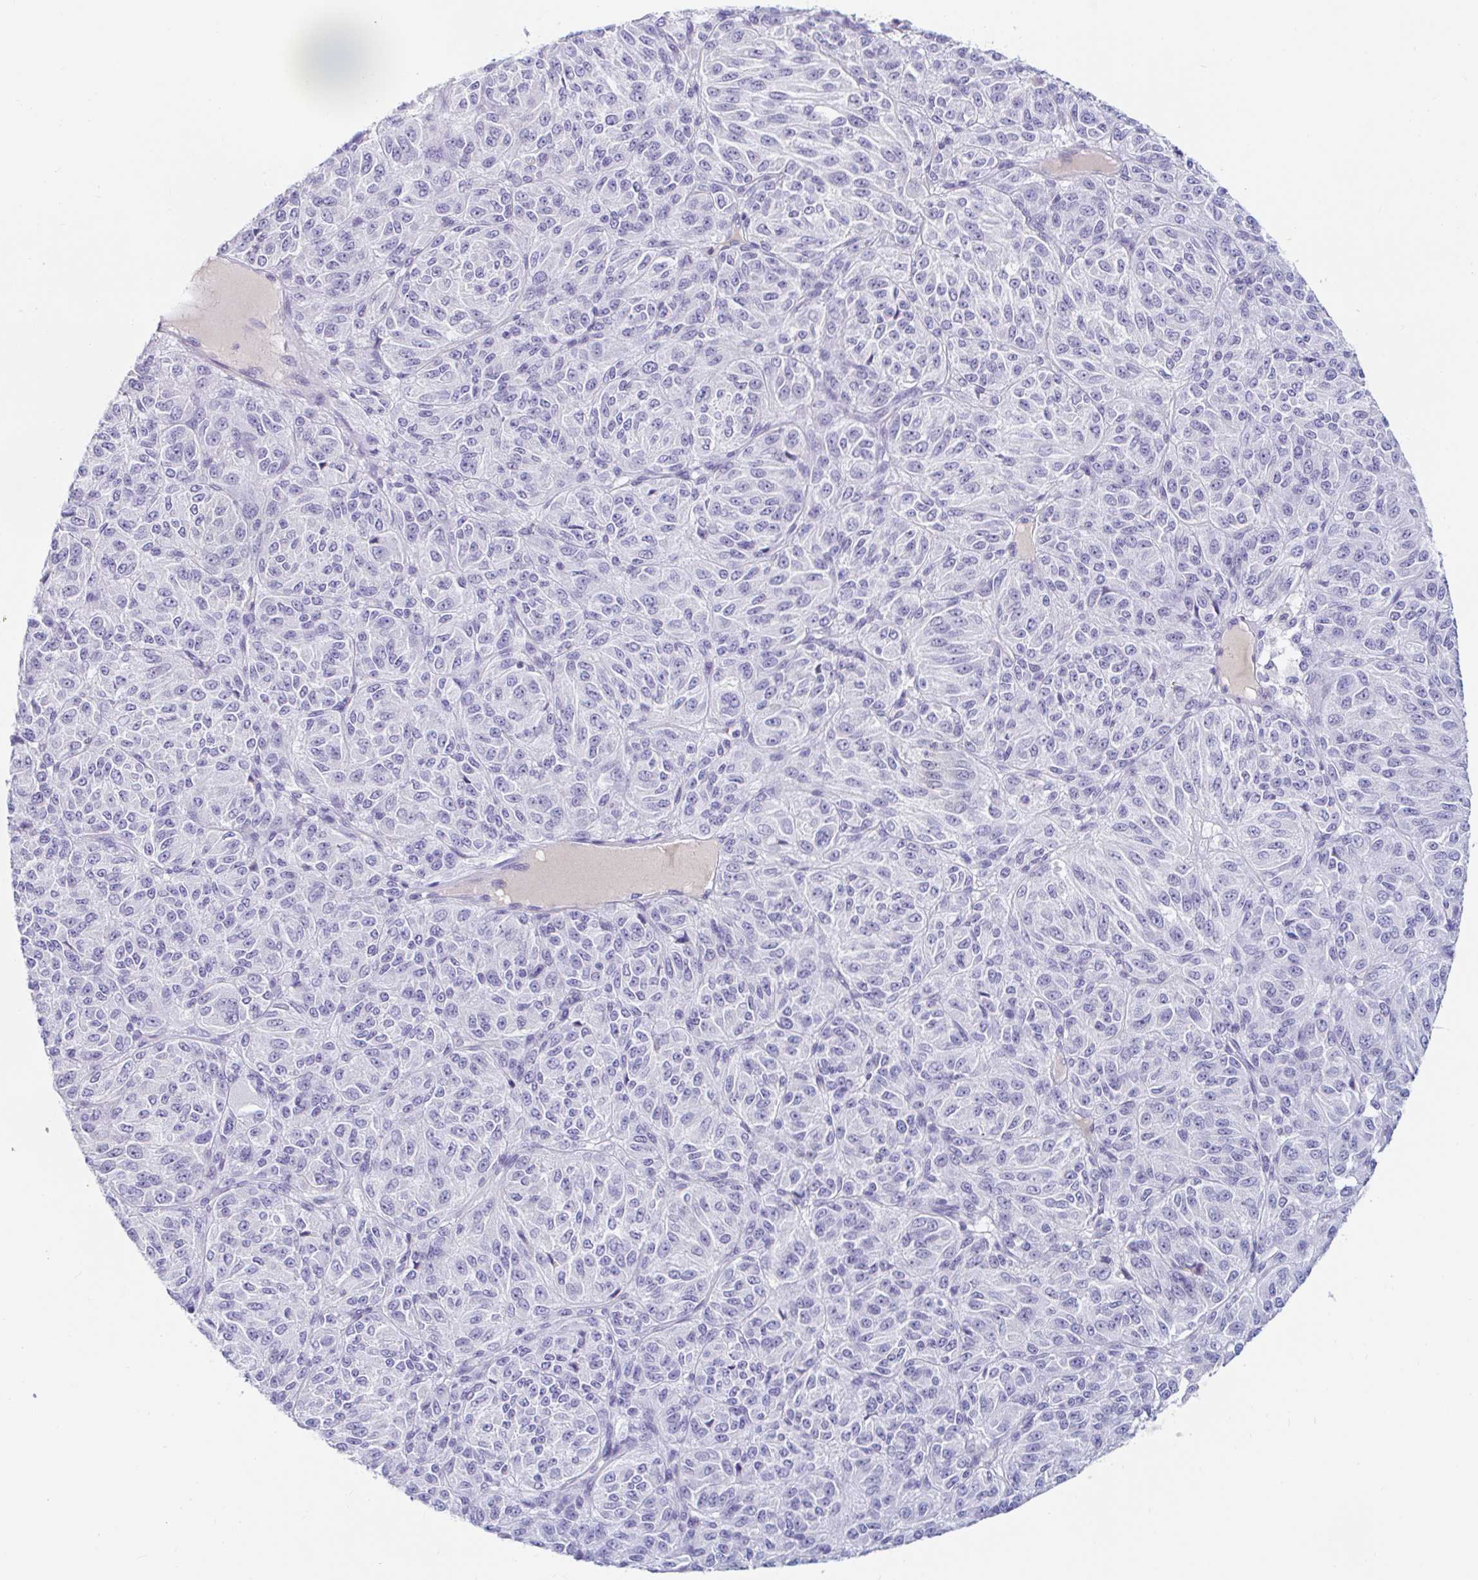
{"staining": {"intensity": "negative", "quantity": "none", "location": "none"}, "tissue": "melanoma", "cell_type": "Tumor cells", "image_type": "cancer", "snomed": [{"axis": "morphology", "description": "Malignant melanoma, Metastatic site"}, {"axis": "topography", "description": "Brain"}], "caption": "A high-resolution histopathology image shows IHC staining of malignant melanoma (metastatic site), which displays no significant staining in tumor cells.", "gene": "TEX44", "patient": {"sex": "female", "age": 56}}